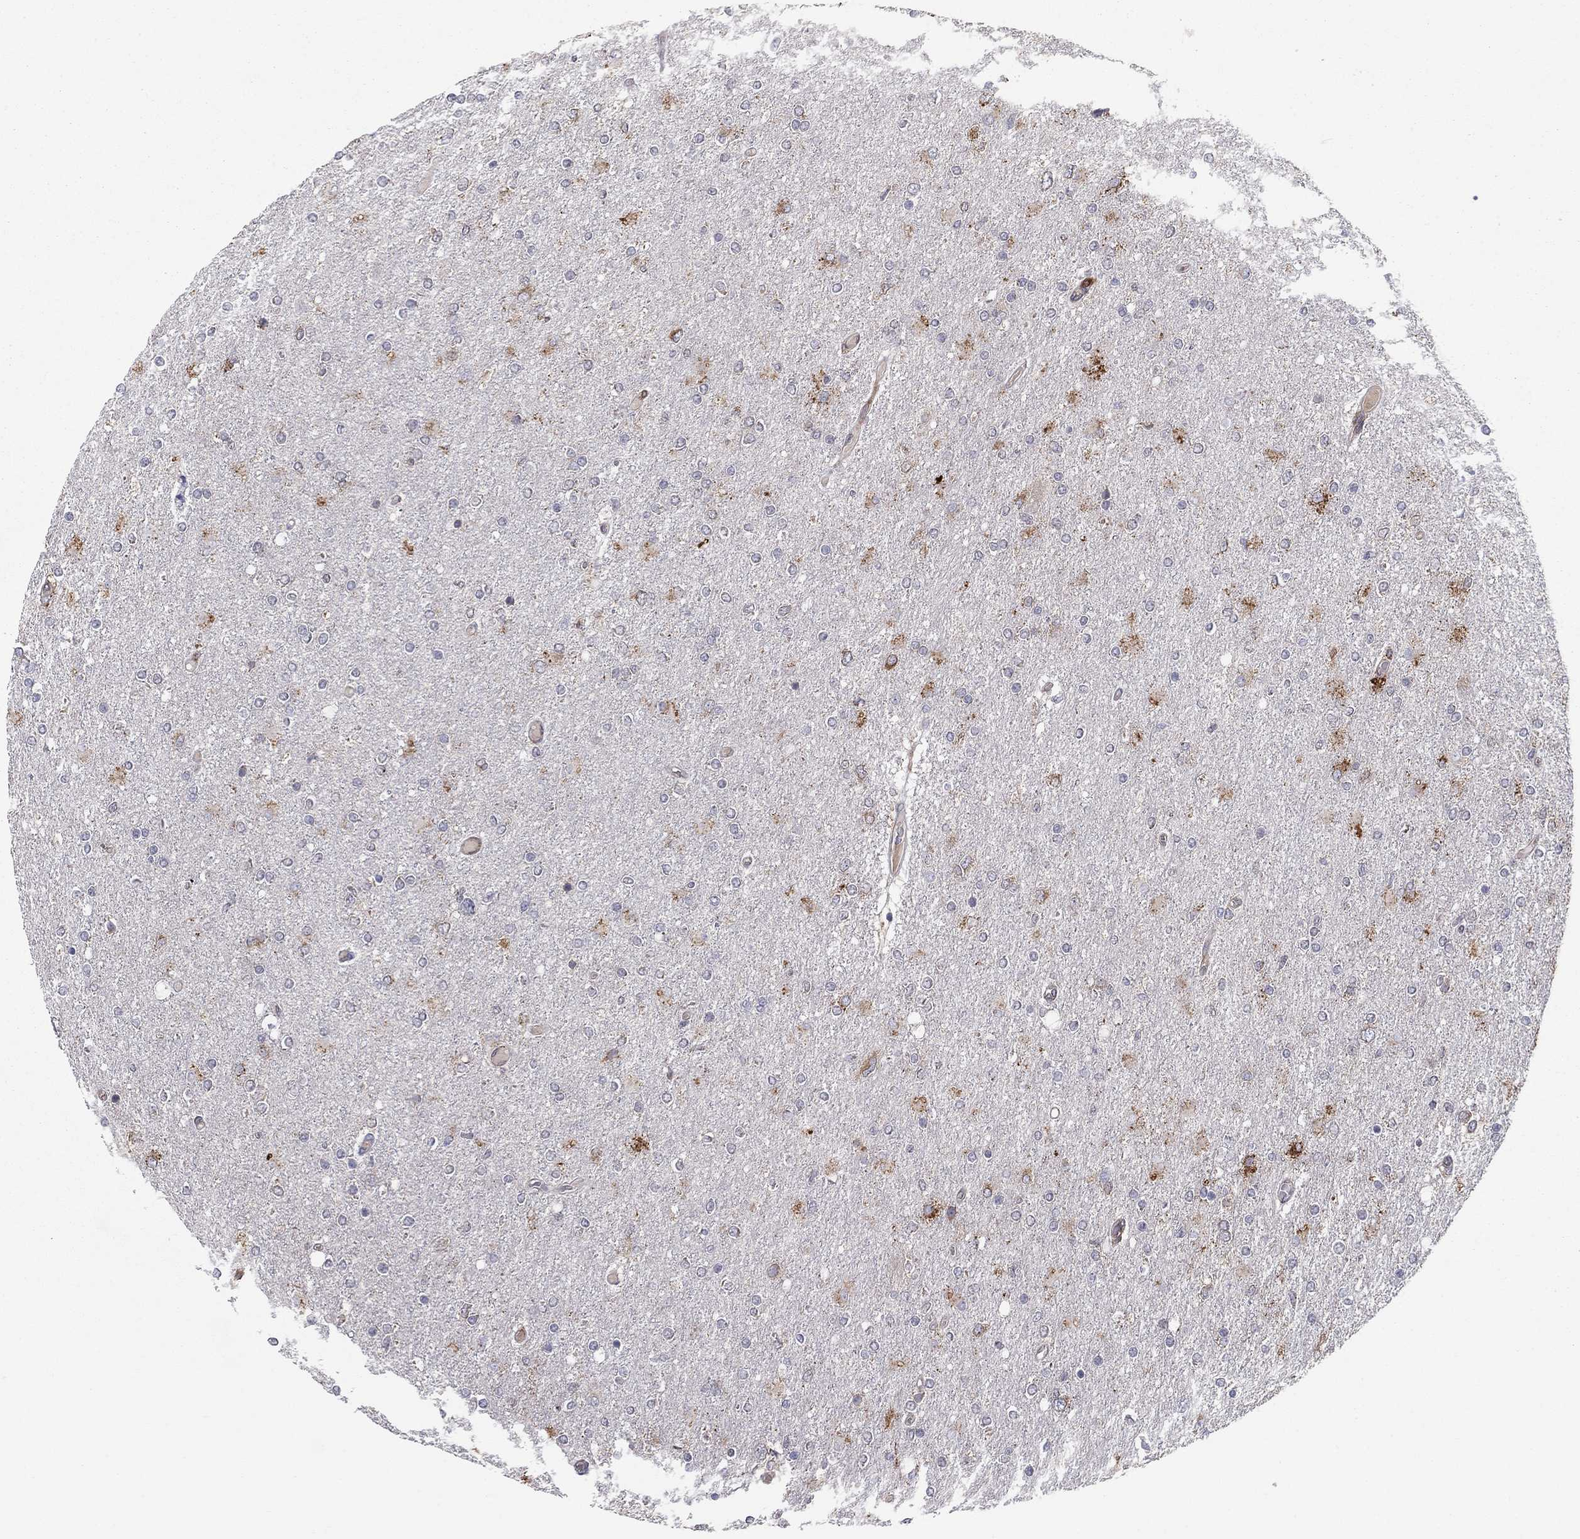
{"staining": {"intensity": "negative", "quantity": "none", "location": "none"}, "tissue": "glioma", "cell_type": "Tumor cells", "image_type": "cancer", "snomed": [{"axis": "morphology", "description": "Glioma, malignant, High grade"}, {"axis": "topography", "description": "Cerebral cortex"}], "caption": "Photomicrograph shows no protein staining in tumor cells of glioma tissue.", "gene": "YIF1A", "patient": {"sex": "male", "age": 70}}